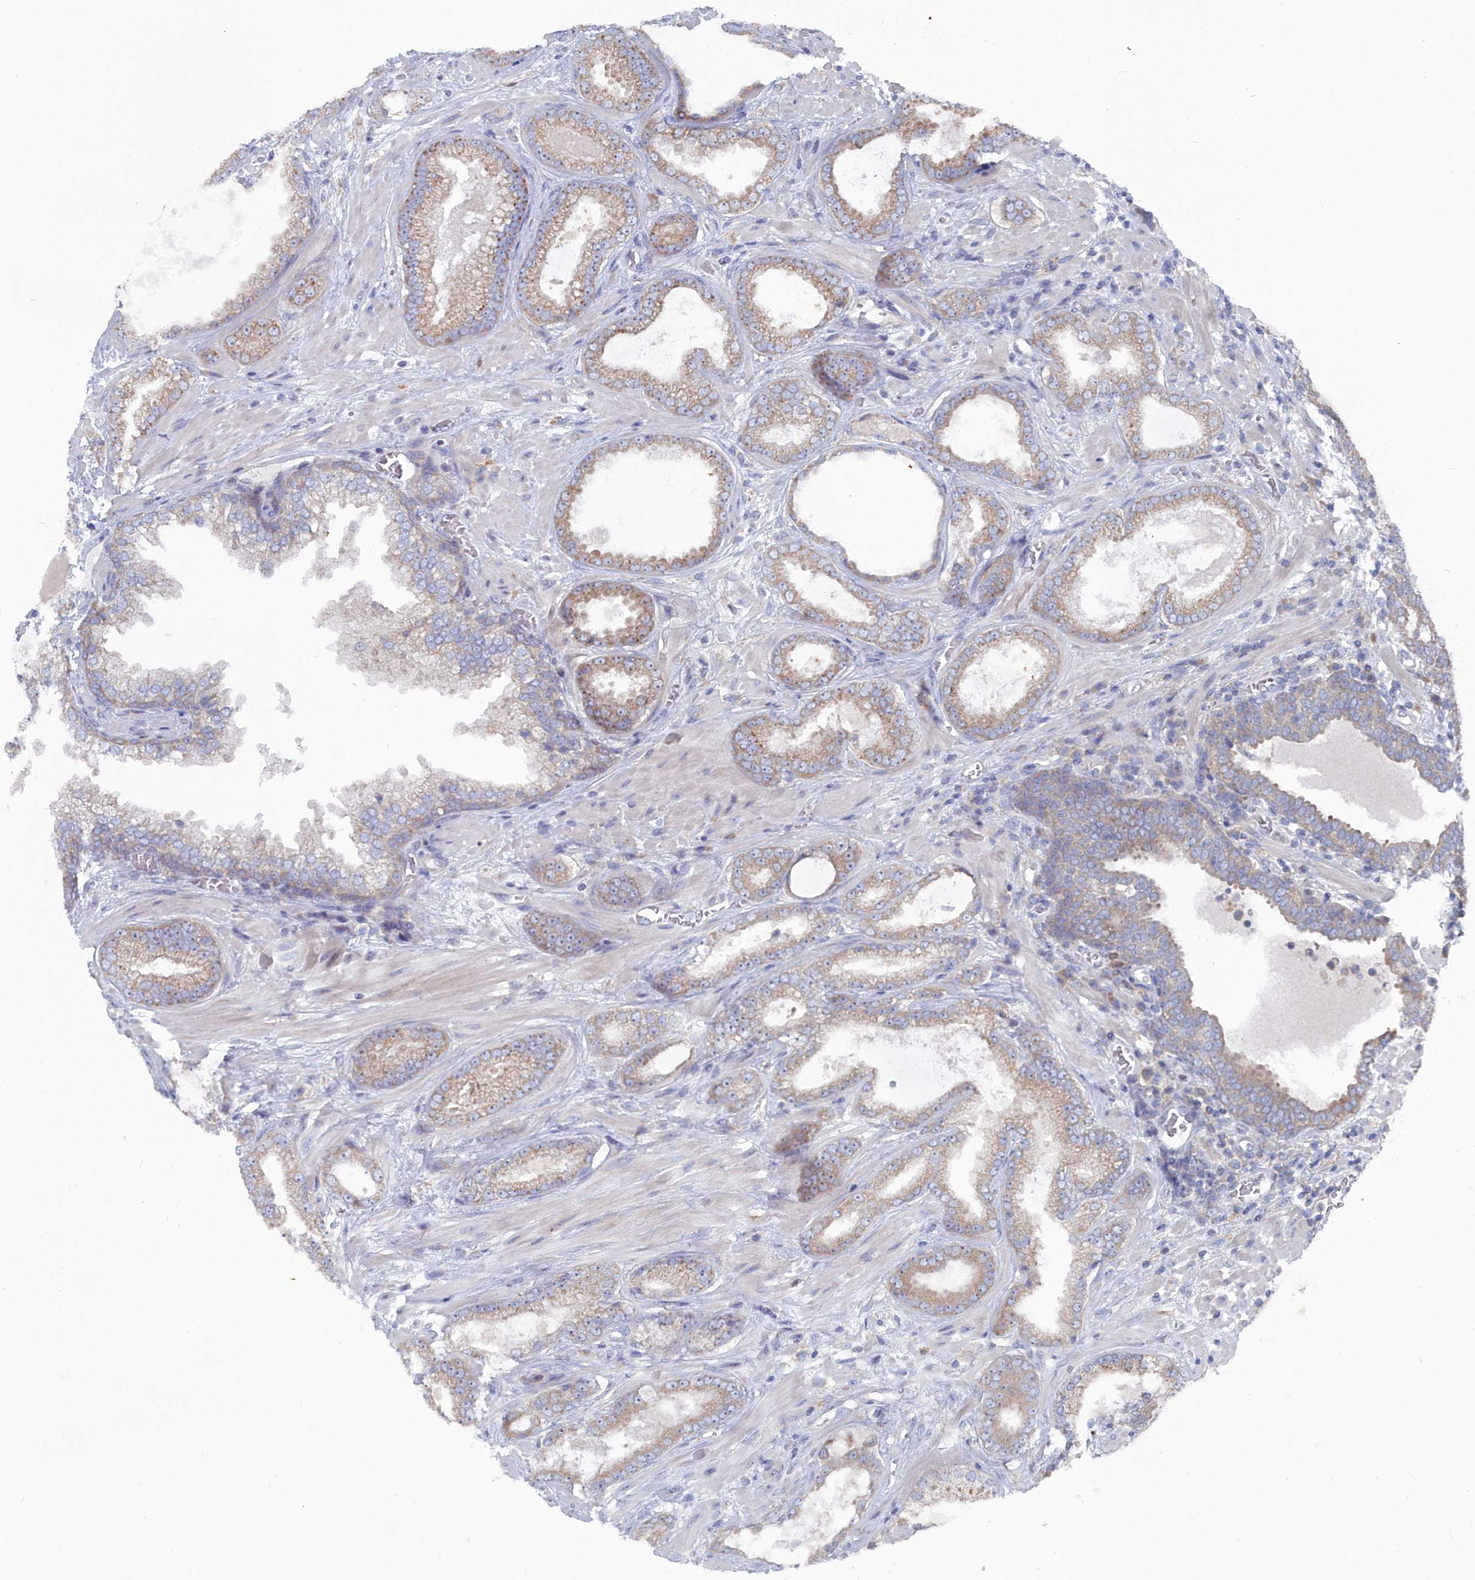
{"staining": {"intensity": "weak", "quantity": ">75%", "location": "cytoplasmic/membranous"}, "tissue": "prostate cancer", "cell_type": "Tumor cells", "image_type": "cancer", "snomed": [{"axis": "morphology", "description": "Adenocarcinoma, Low grade"}, {"axis": "topography", "description": "Prostate"}], "caption": "Human prostate cancer stained for a protein (brown) demonstrates weak cytoplasmic/membranous positive expression in about >75% of tumor cells.", "gene": "CCDC149", "patient": {"sex": "male", "age": 57}}